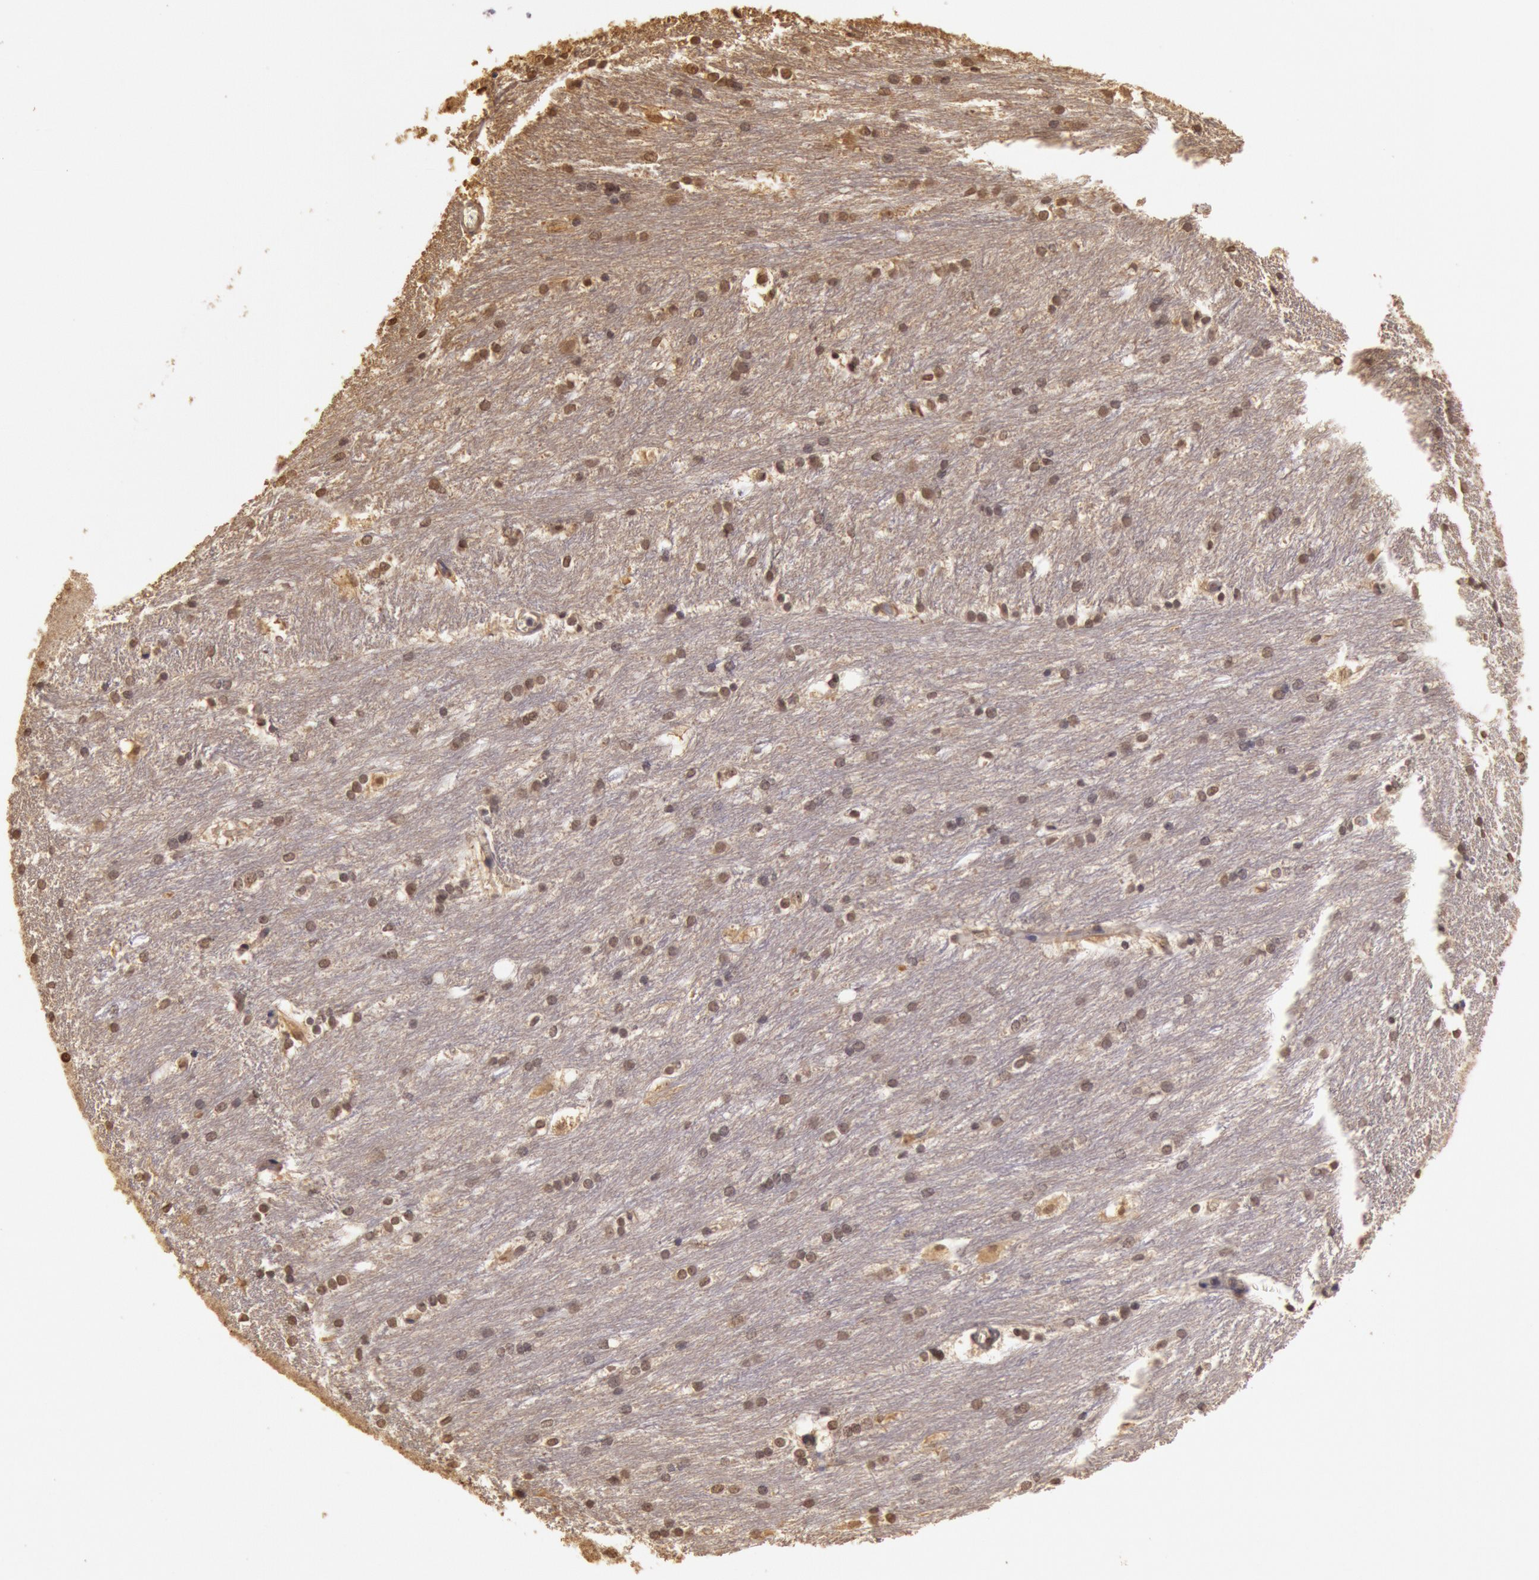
{"staining": {"intensity": "moderate", "quantity": "25%-75%", "location": "nuclear"}, "tissue": "caudate", "cell_type": "Glial cells", "image_type": "normal", "snomed": [{"axis": "morphology", "description": "Normal tissue, NOS"}, {"axis": "topography", "description": "Lateral ventricle wall"}], "caption": "Immunohistochemistry (IHC) staining of normal caudate, which reveals medium levels of moderate nuclear expression in about 25%-75% of glial cells indicating moderate nuclear protein expression. The staining was performed using DAB (3,3'-diaminobenzidine) (brown) for protein detection and nuclei were counterstained in hematoxylin (blue).", "gene": "SOD1", "patient": {"sex": "male", "age": 45}}